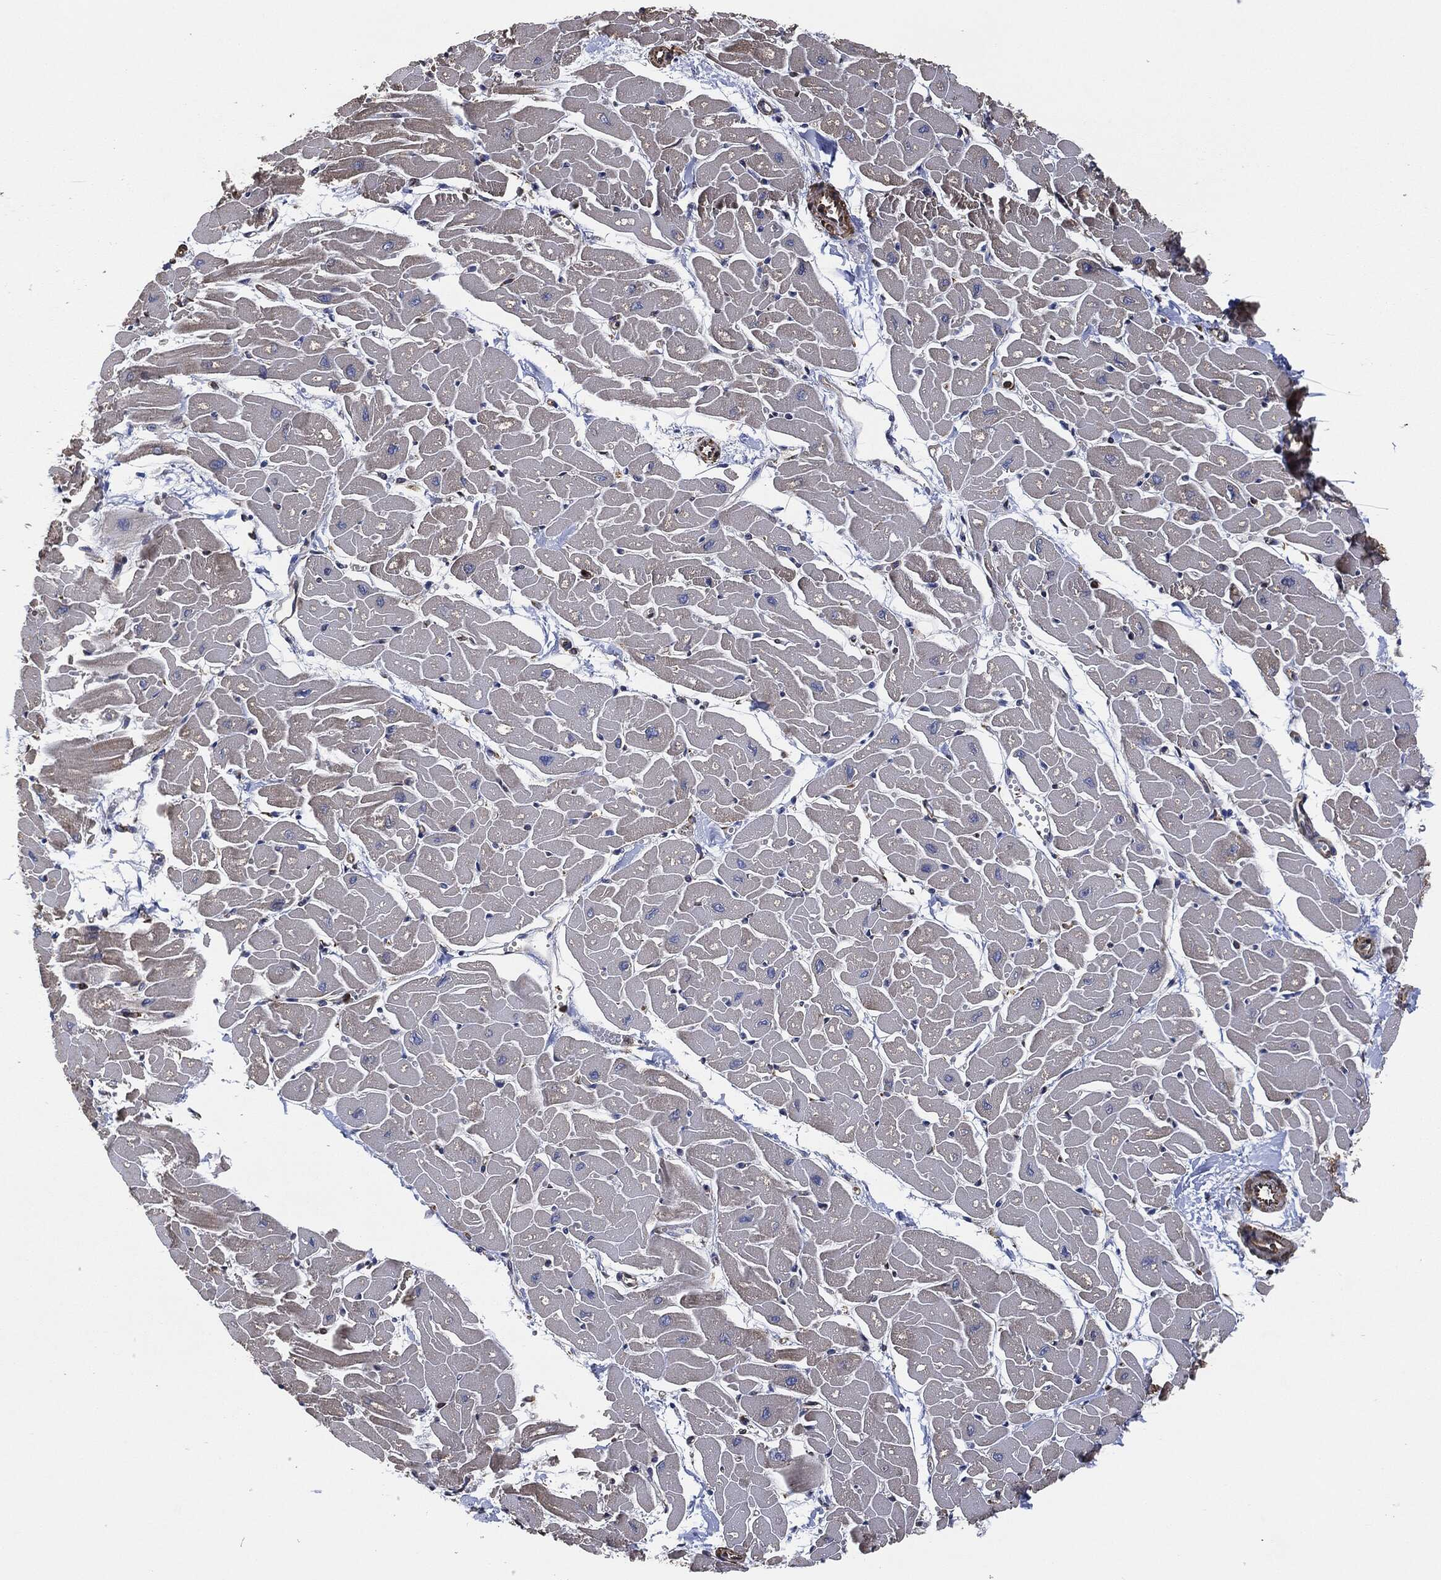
{"staining": {"intensity": "moderate", "quantity": "25%-75%", "location": "cytoplasmic/membranous"}, "tissue": "heart muscle", "cell_type": "Cardiomyocytes", "image_type": "normal", "snomed": [{"axis": "morphology", "description": "Normal tissue, NOS"}, {"axis": "topography", "description": "Heart"}], "caption": "Brown immunohistochemical staining in benign heart muscle reveals moderate cytoplasmic/membranous positivity in about 25%-75% of cardiomyocytes.", "gene": "AMFR", "patient": {"sex": "male", "age": 57}}